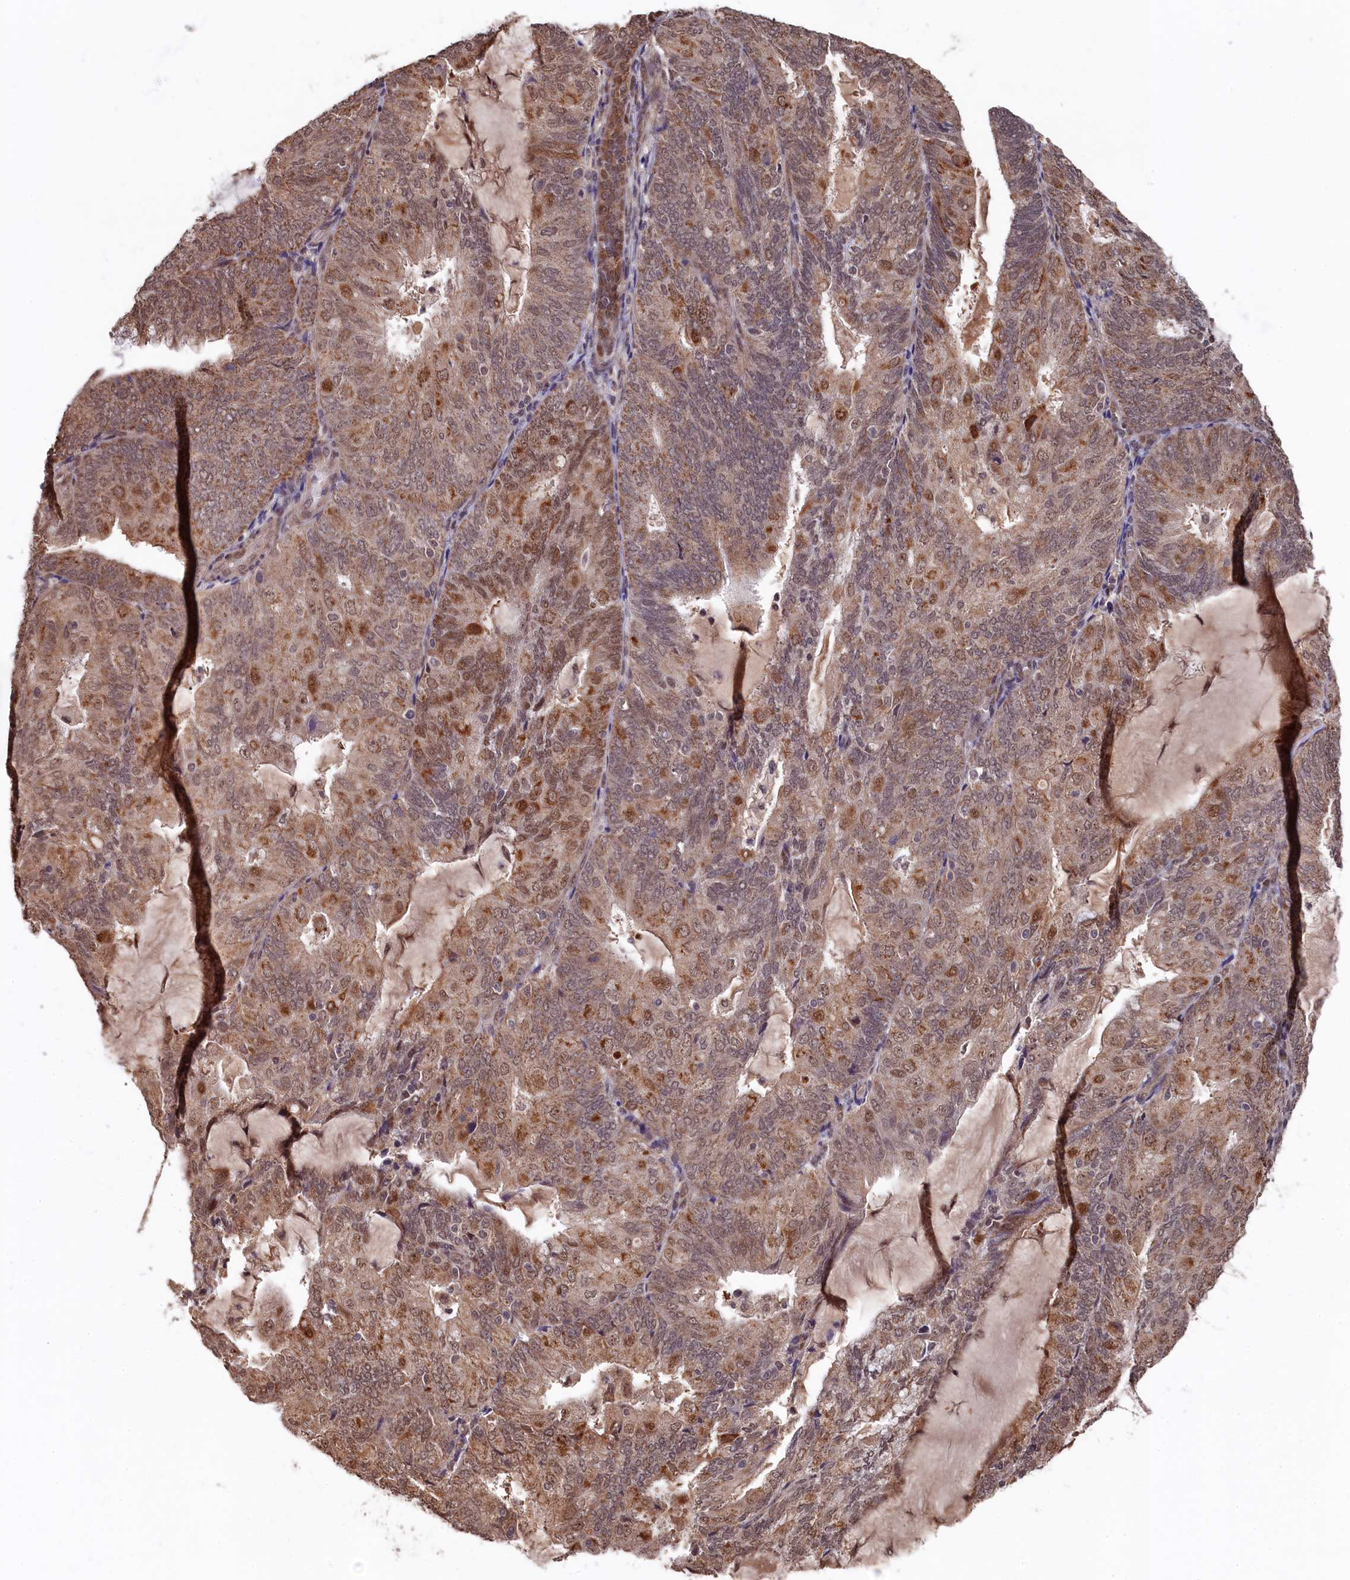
{"staining": {"intensity": "moderate", "quantity": ">75%", "location": "cytoplasmic/membranous,nuclear"}, "tissue": "endometrial cancer", "cell_type": "Tumor cells", "image_type": "cancer", "snomed": [{"axis": "morphology", "description": "Adenocarcinoma, NOS"}, {"axis": "topography", "description": "Endometrium"}], "caption": "This histopathology image demonstrates IHC staining of human endometrial adenocarcinoma, with medium moderate cytoplasmic/membranous and nuclear staining in approximately >75% of tumor cells.", "gene": "CLPX", "patient": {"sex": "female", "age": 81}}